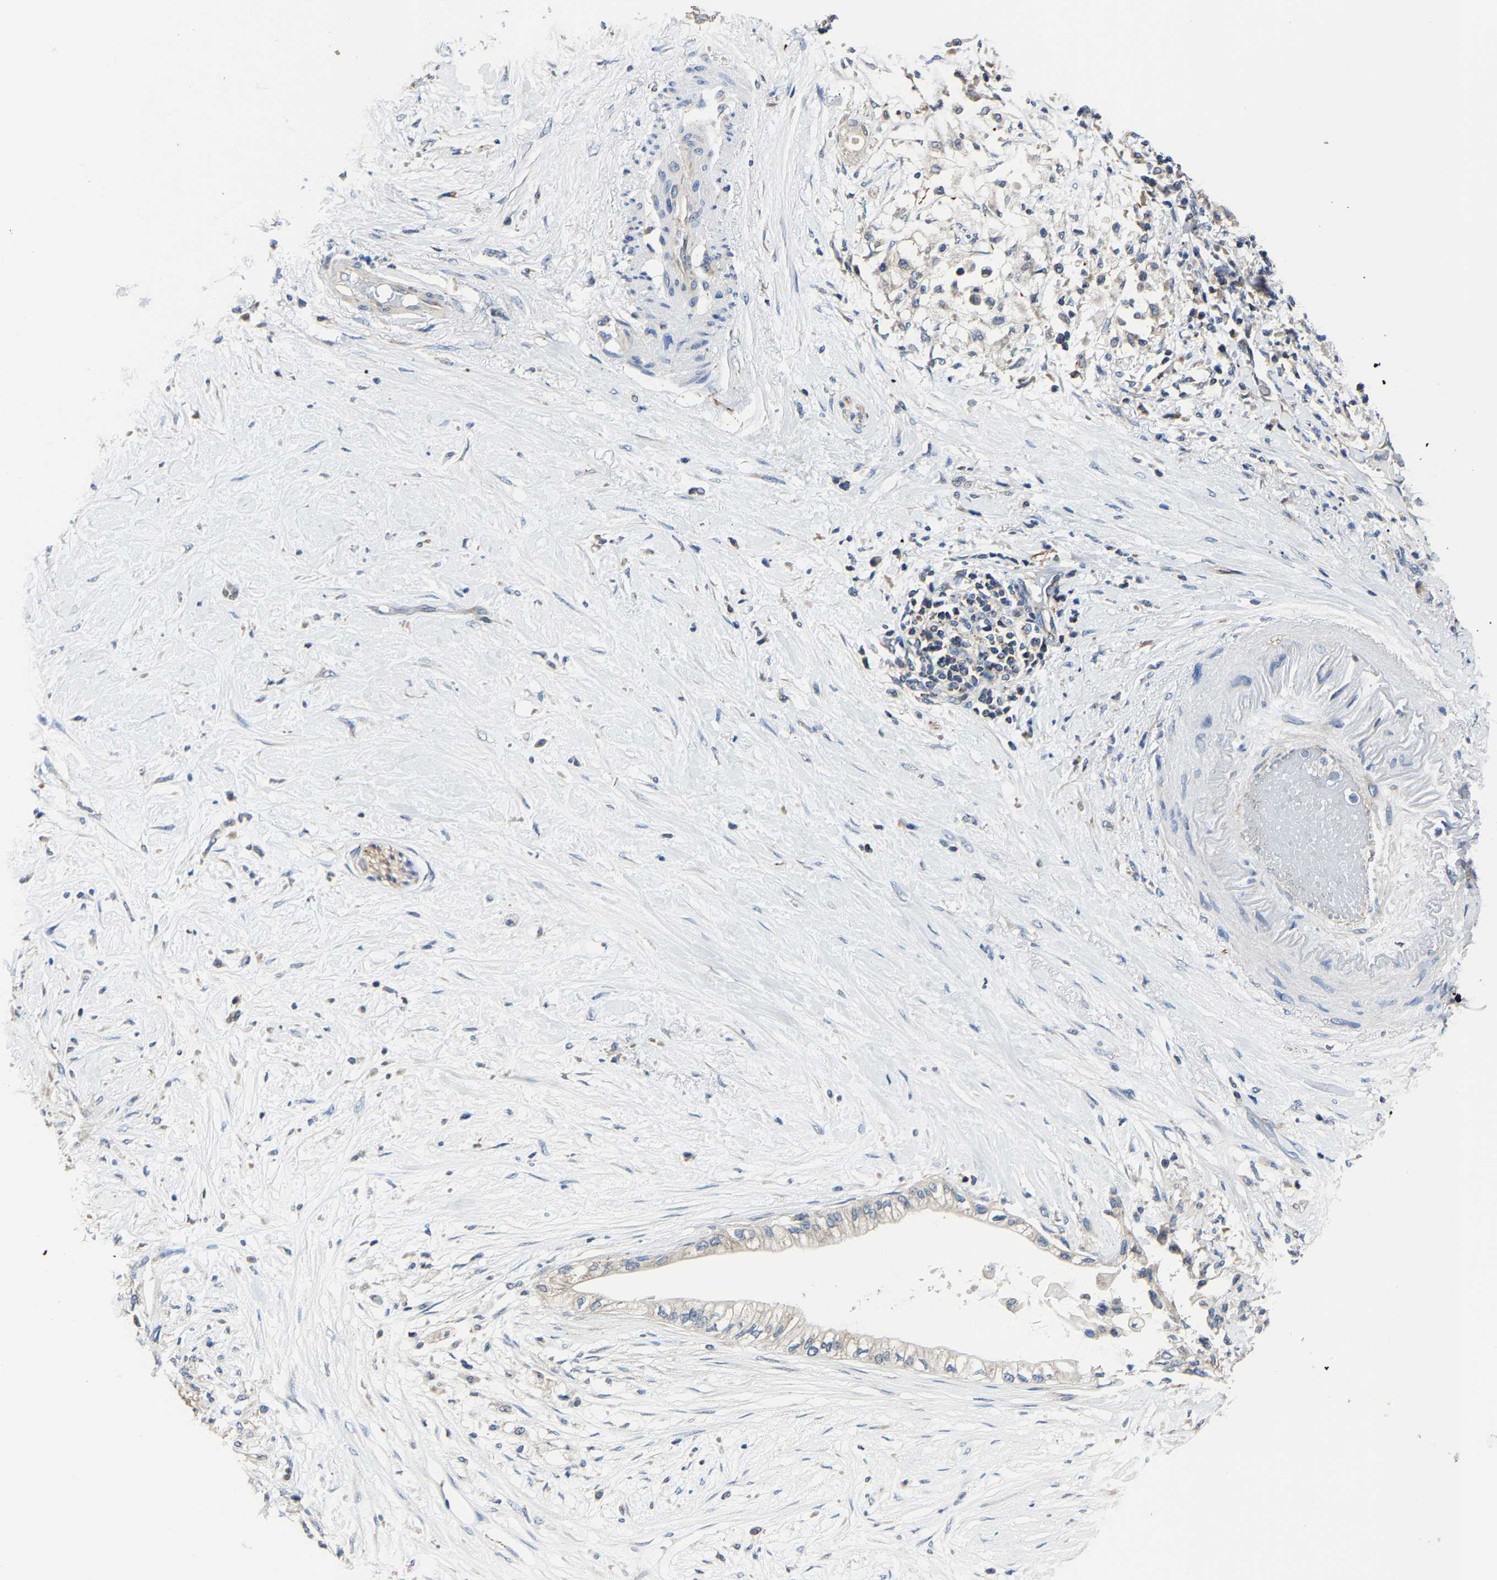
{"staining": {"intensity": "weak", "quantity": "<25%", "location": "cytoplasmic/membranous"}, "tissue": "pancreatic cancer", "cell_type": "Tumor cells", "image_type": "cancer", "snomed": [{"axis": "morphology", "description": "Normal tissue, NOS"}, {"axis": "morphology", "description": "Adenocarcinoma, NOS"}, {"axis": "topography", "description": "Pancreas"}, {"axis": "topography", "description": "Duodenum"}], "caption": "Protein analysis of pancreatic cancer (adenocarcinoma) demonstrates no significant expression in tumor cells.", "gene": "AGK", "patient": {"sex": "female", "age": 60}}